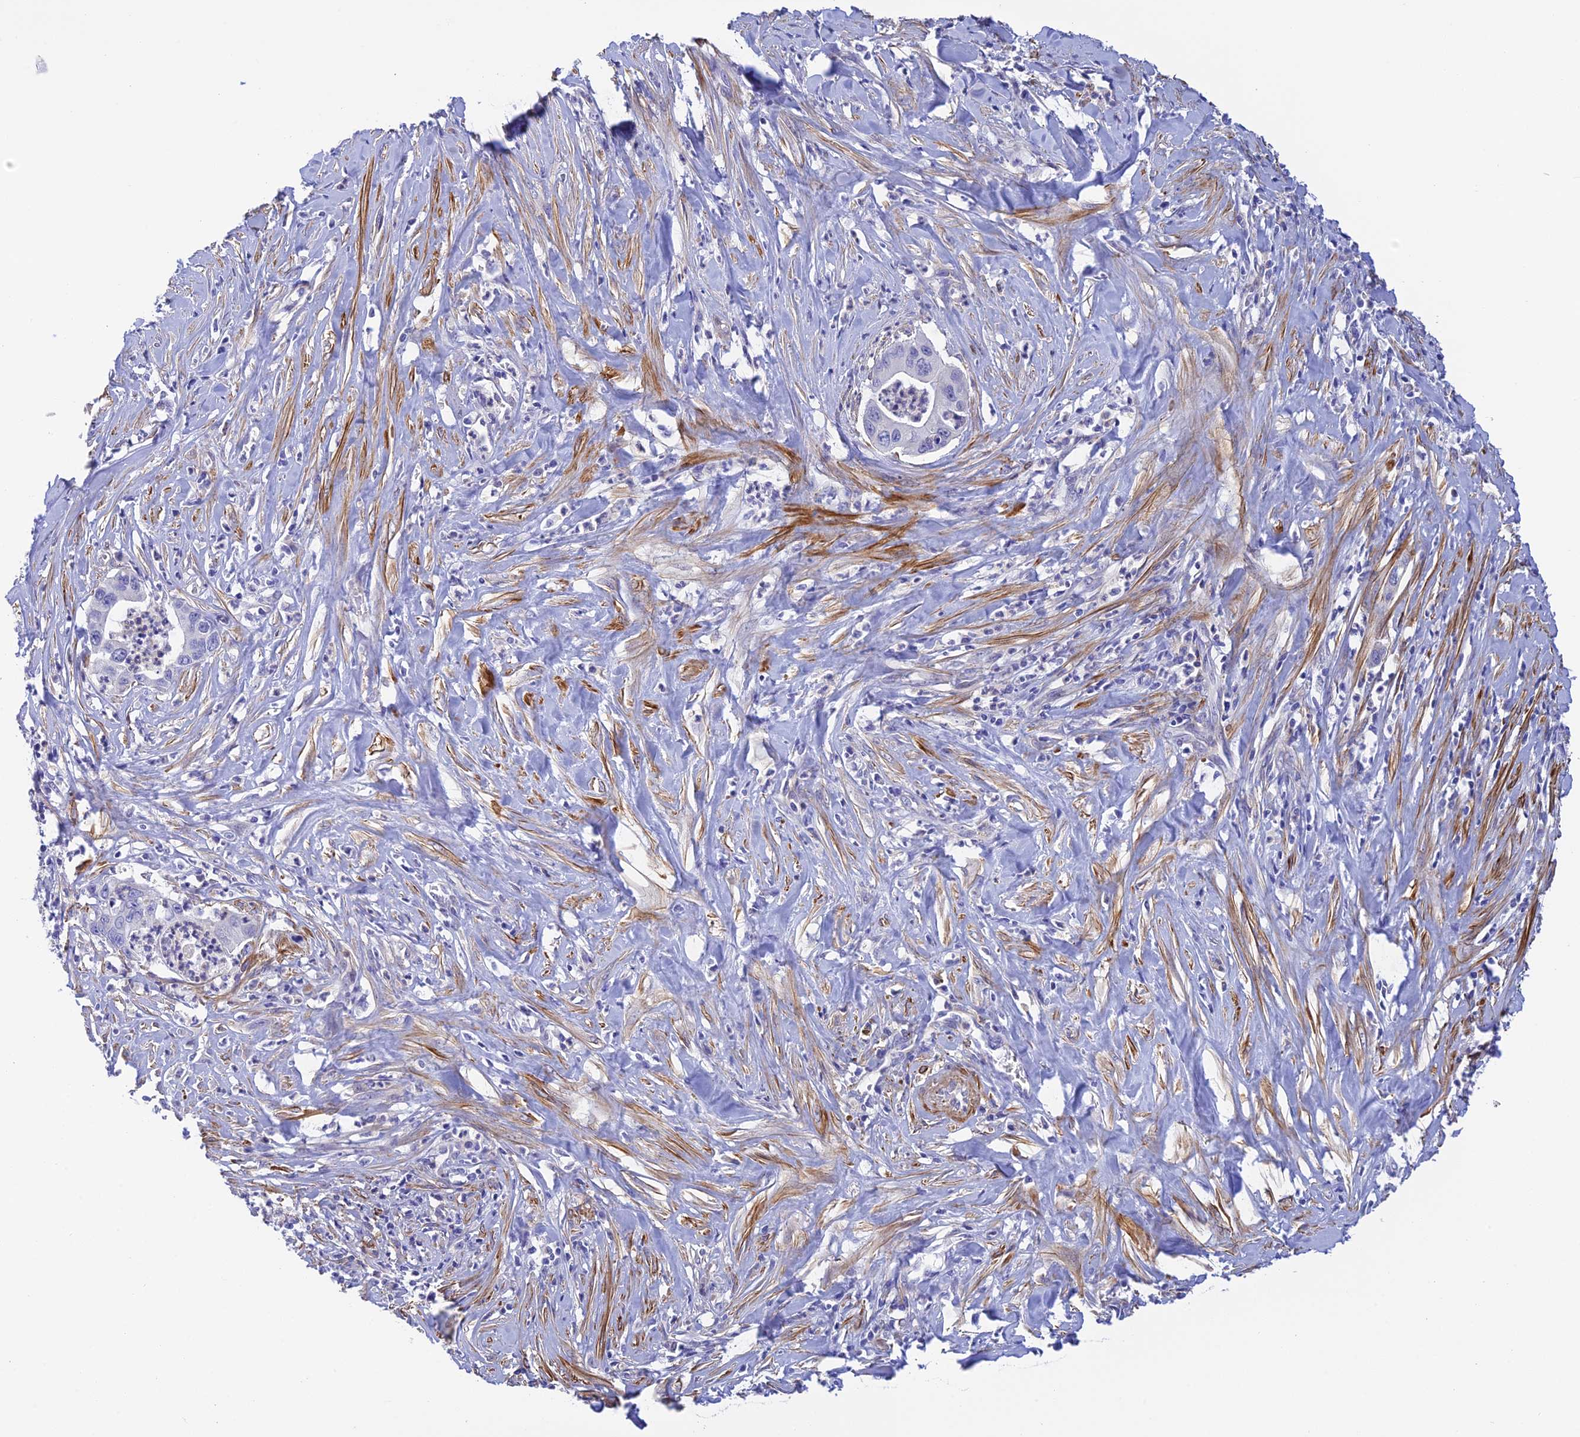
{"staining": {"intensity": "negative", "quantity": "none", "location": "none"}, "tissue": "pancreatic cancer", "cell_type": "Tumor cells", "image_type": "cancer", "snomed": [{"axis": "morphology", "description": "Adenocarcinoma, NOS"}, {"axis": "topography", "description": "Pancreas"}], "caption": "Photomicrograph shows no significant protein expression in tumor cells of pancreatic cancer (adenocarcinoma).", "gene": "ZDHHC16", "patient": {"sex": "male", "age": 73}}